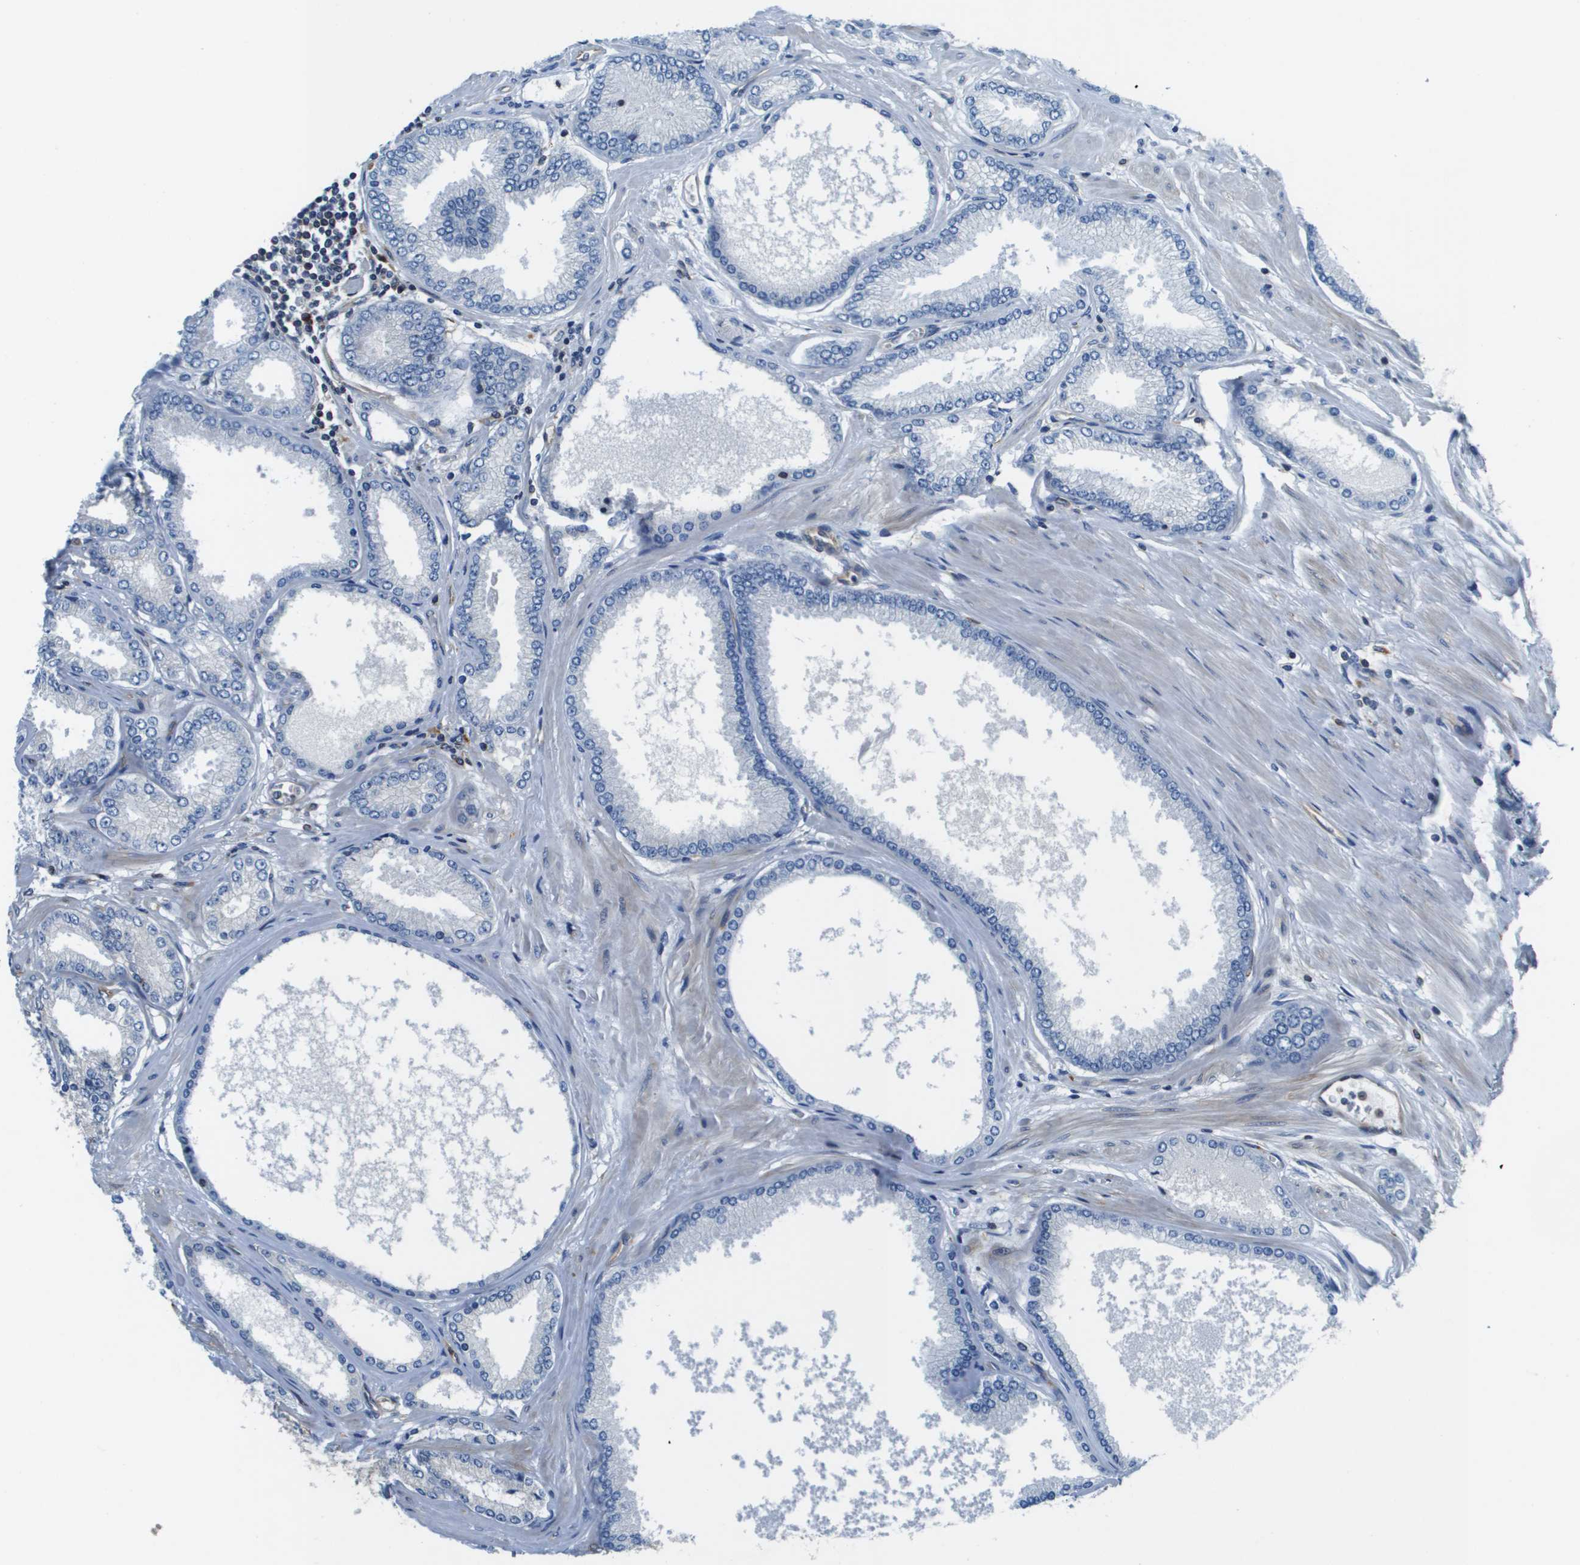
{"staining": {"intensity": "negative", "quantity": "none", "location": "none"}, "tissue": "prostate cancer", "cell_type": "Tumor cells", "image_type": "cancer", "snomed": [{"axis": "morphology", "description": "Adenocarcinoma, High grade"}, {"axis": "topography", "description": "Prostate"}], "caption": "An image of prostate cancer (high-grade adenocarcinoma) stained for a protein demonstrates no brown staining in tumor cells.", "gene": "ESYT1", "patient": {"sex": "male", "age": 61}}